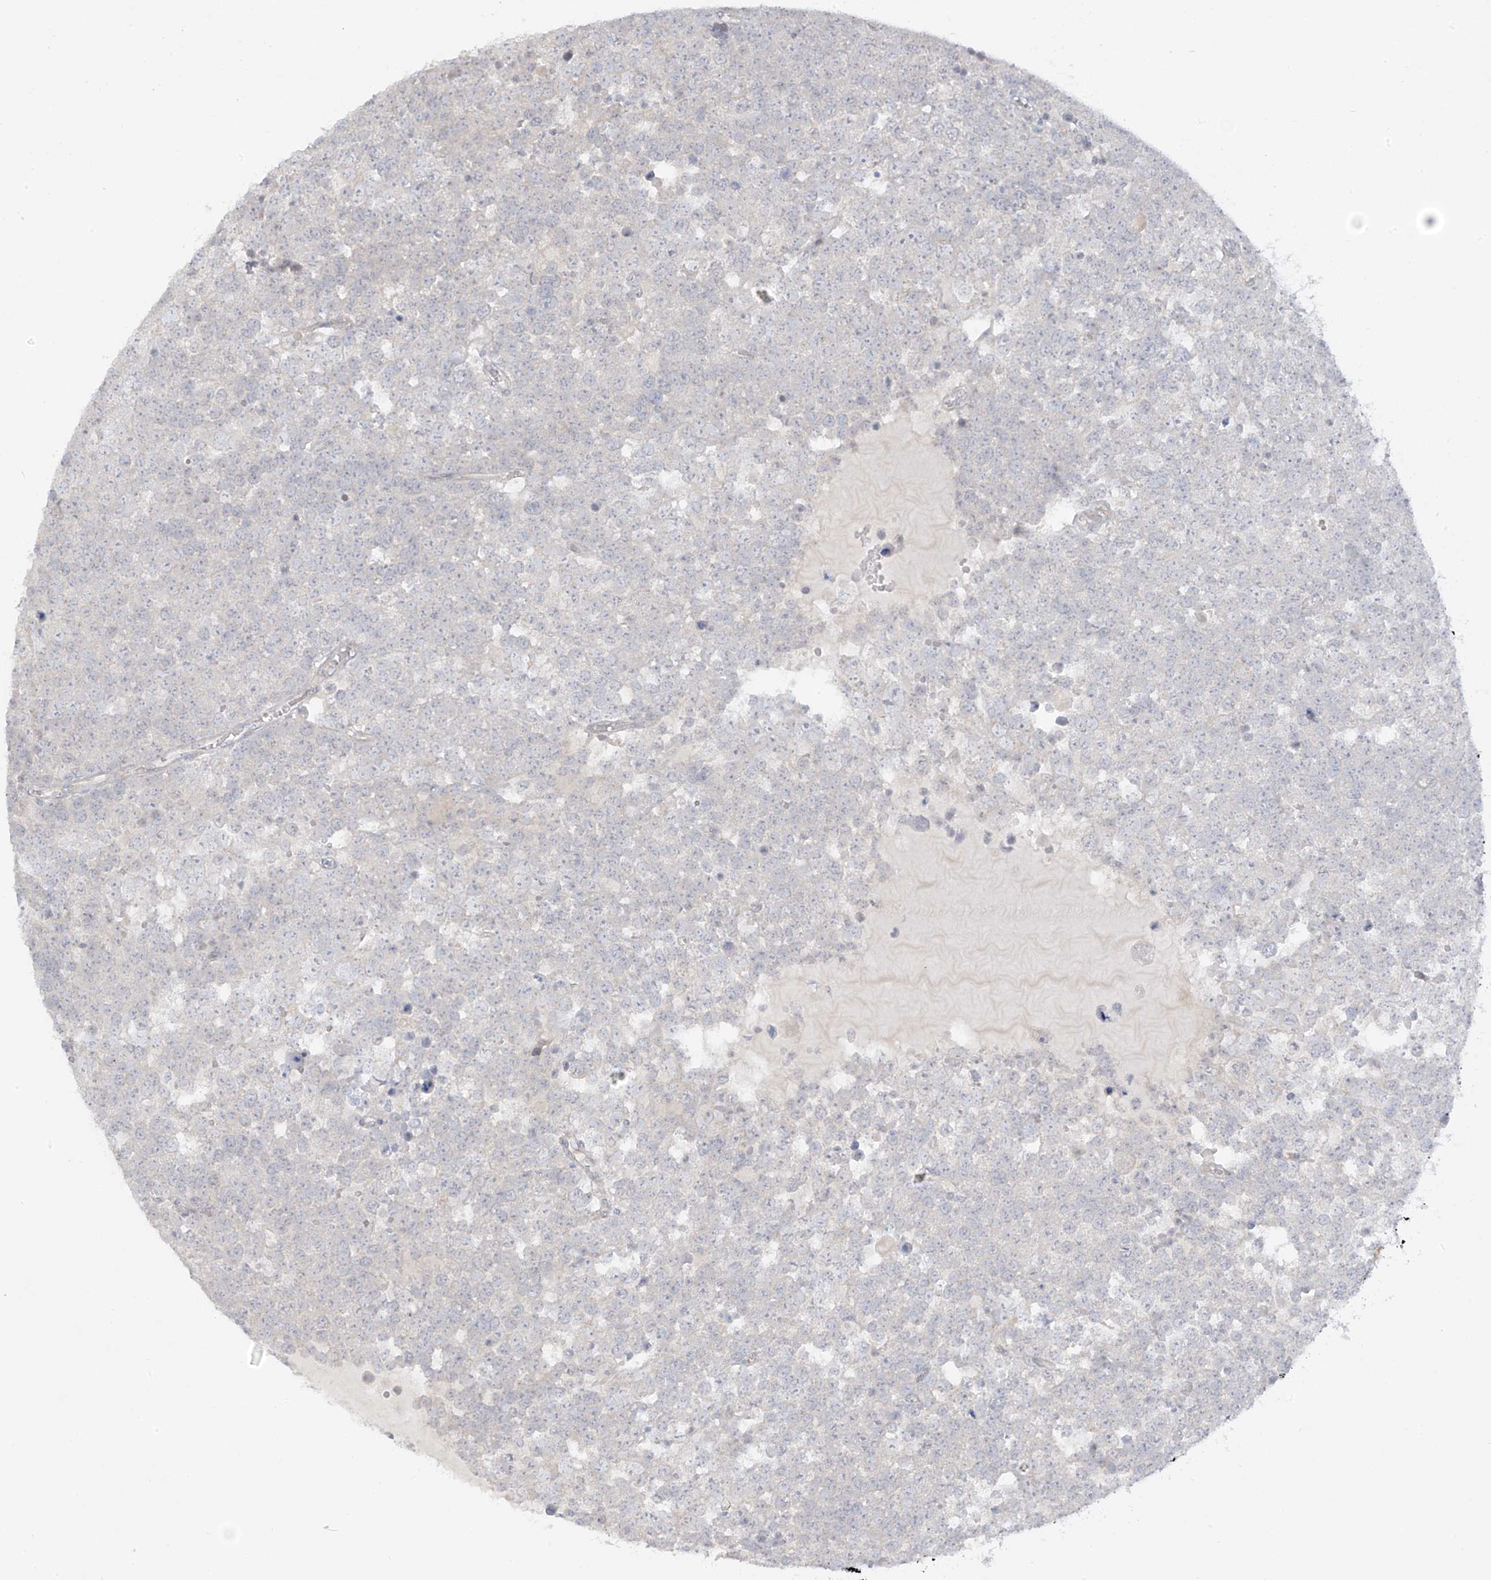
{"staining": {"intensity": "negative", "quantity": "none", "location": "none"}, "tissue": "testis cancer", "cell_type": "Tumor cells", "image_type": "cancer", "snomed": [{"axis": "morphology", "description": "Seminoma, NOS"}, {"axis": "topography", "description": "Testis"}], "caption": "Protein analysis of testis cancer (seminoma) exhibits no significant expression in tumor cells.", "gene": "DCDC2", "patient": {"sex": "male", "age": 71}}